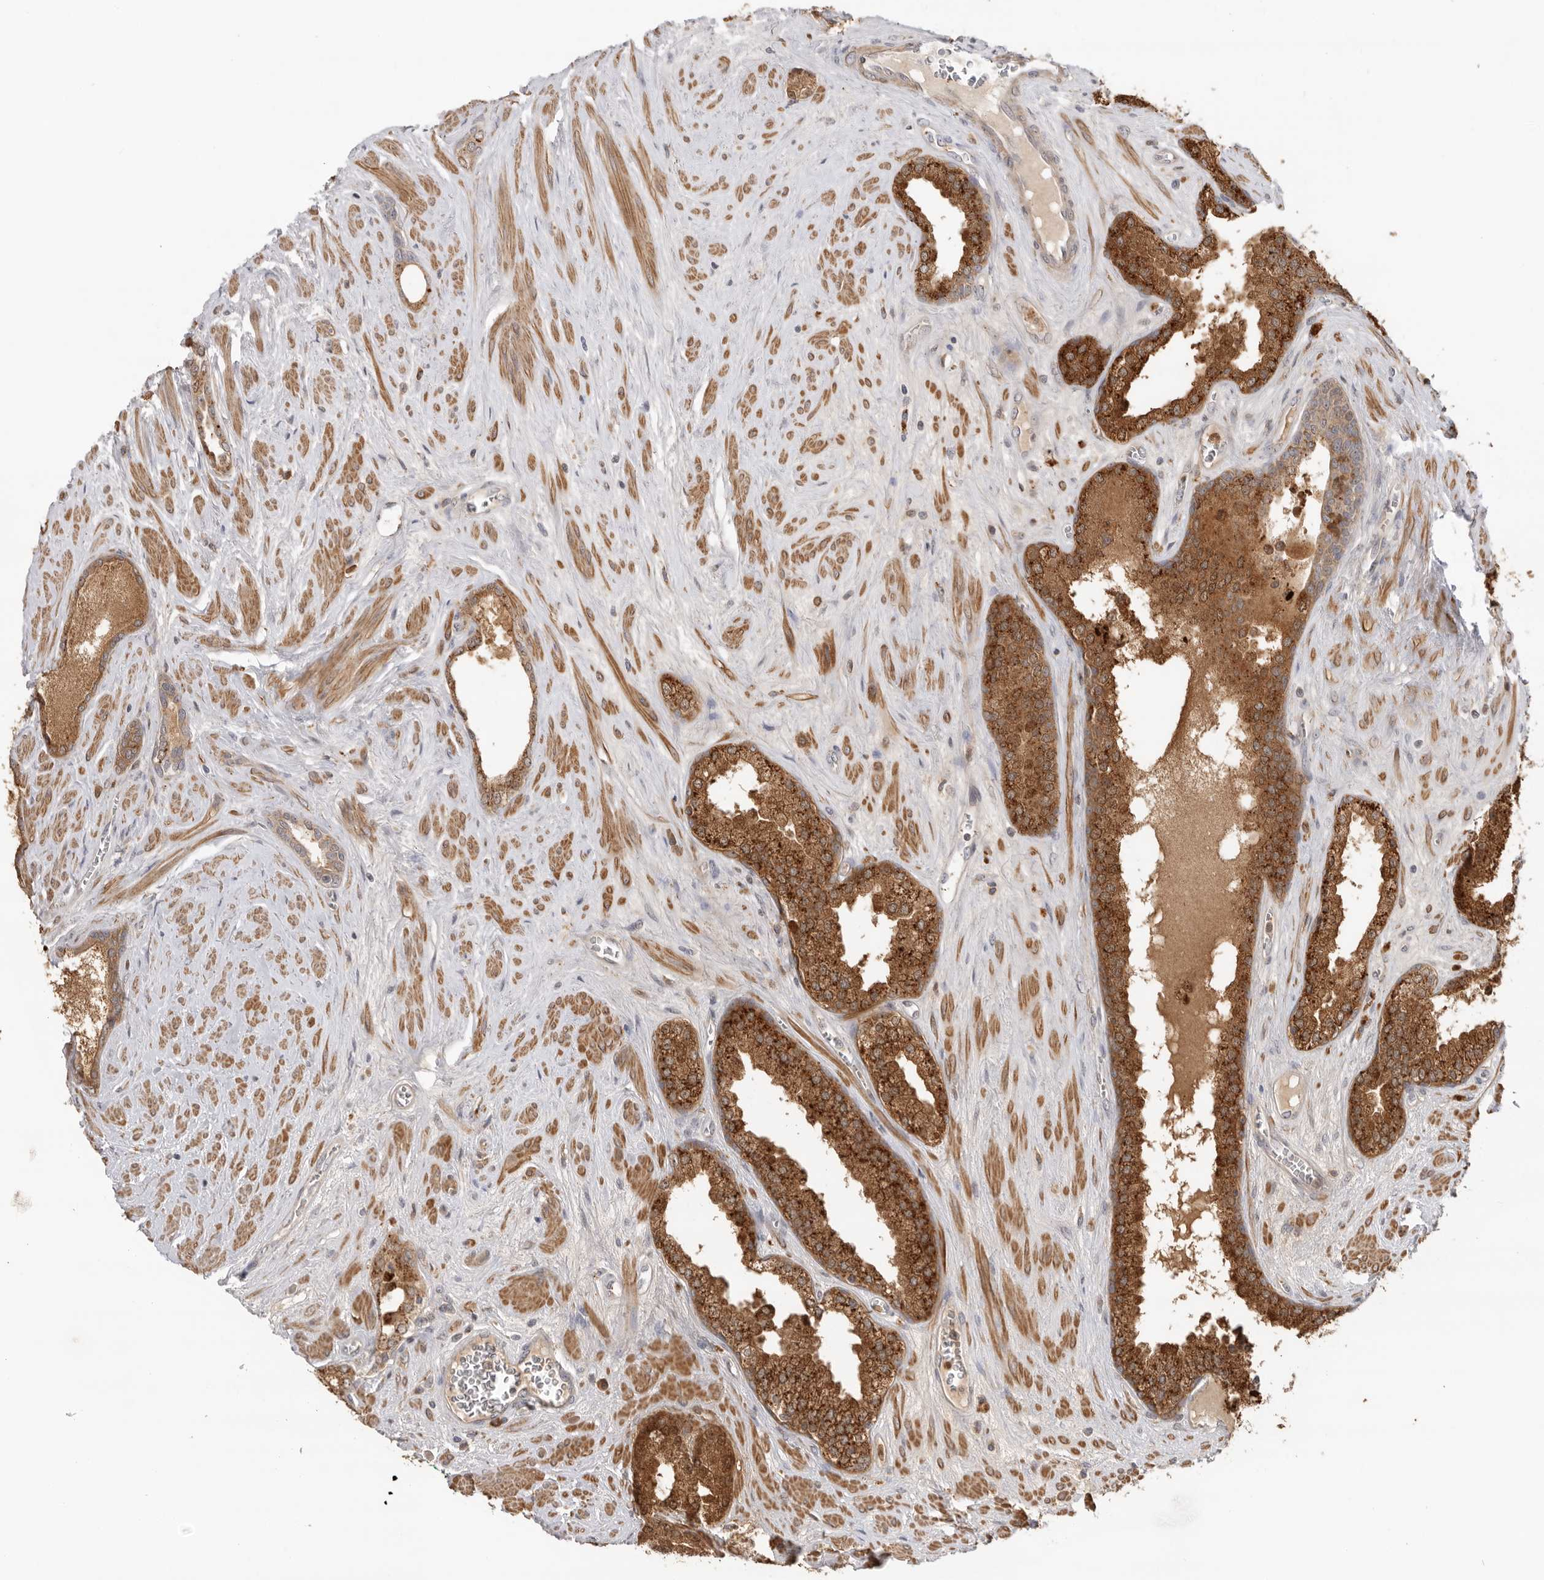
{"staining": {"intensity": "strong", "quantity": ">75%", "location": "cytoplasmic/membranous"}, "tissue": "prostate cancer", "cell_type": "Tumor cells", "image_type": "cancer", "snomed": [{"axis": "morphology", "description": "Adenocarcinoma, Low grade"}, {"axis": "topography", "description": "Prostate"}], "caption": "Approximately >75% of tumor cells in prostate cancer exhibit strong cytoplasmic/membranous protein positivity as visualized by brown immunohistochemical staining.", "gene": "GNE", "patient": {"sex": "male", "age": 62}}